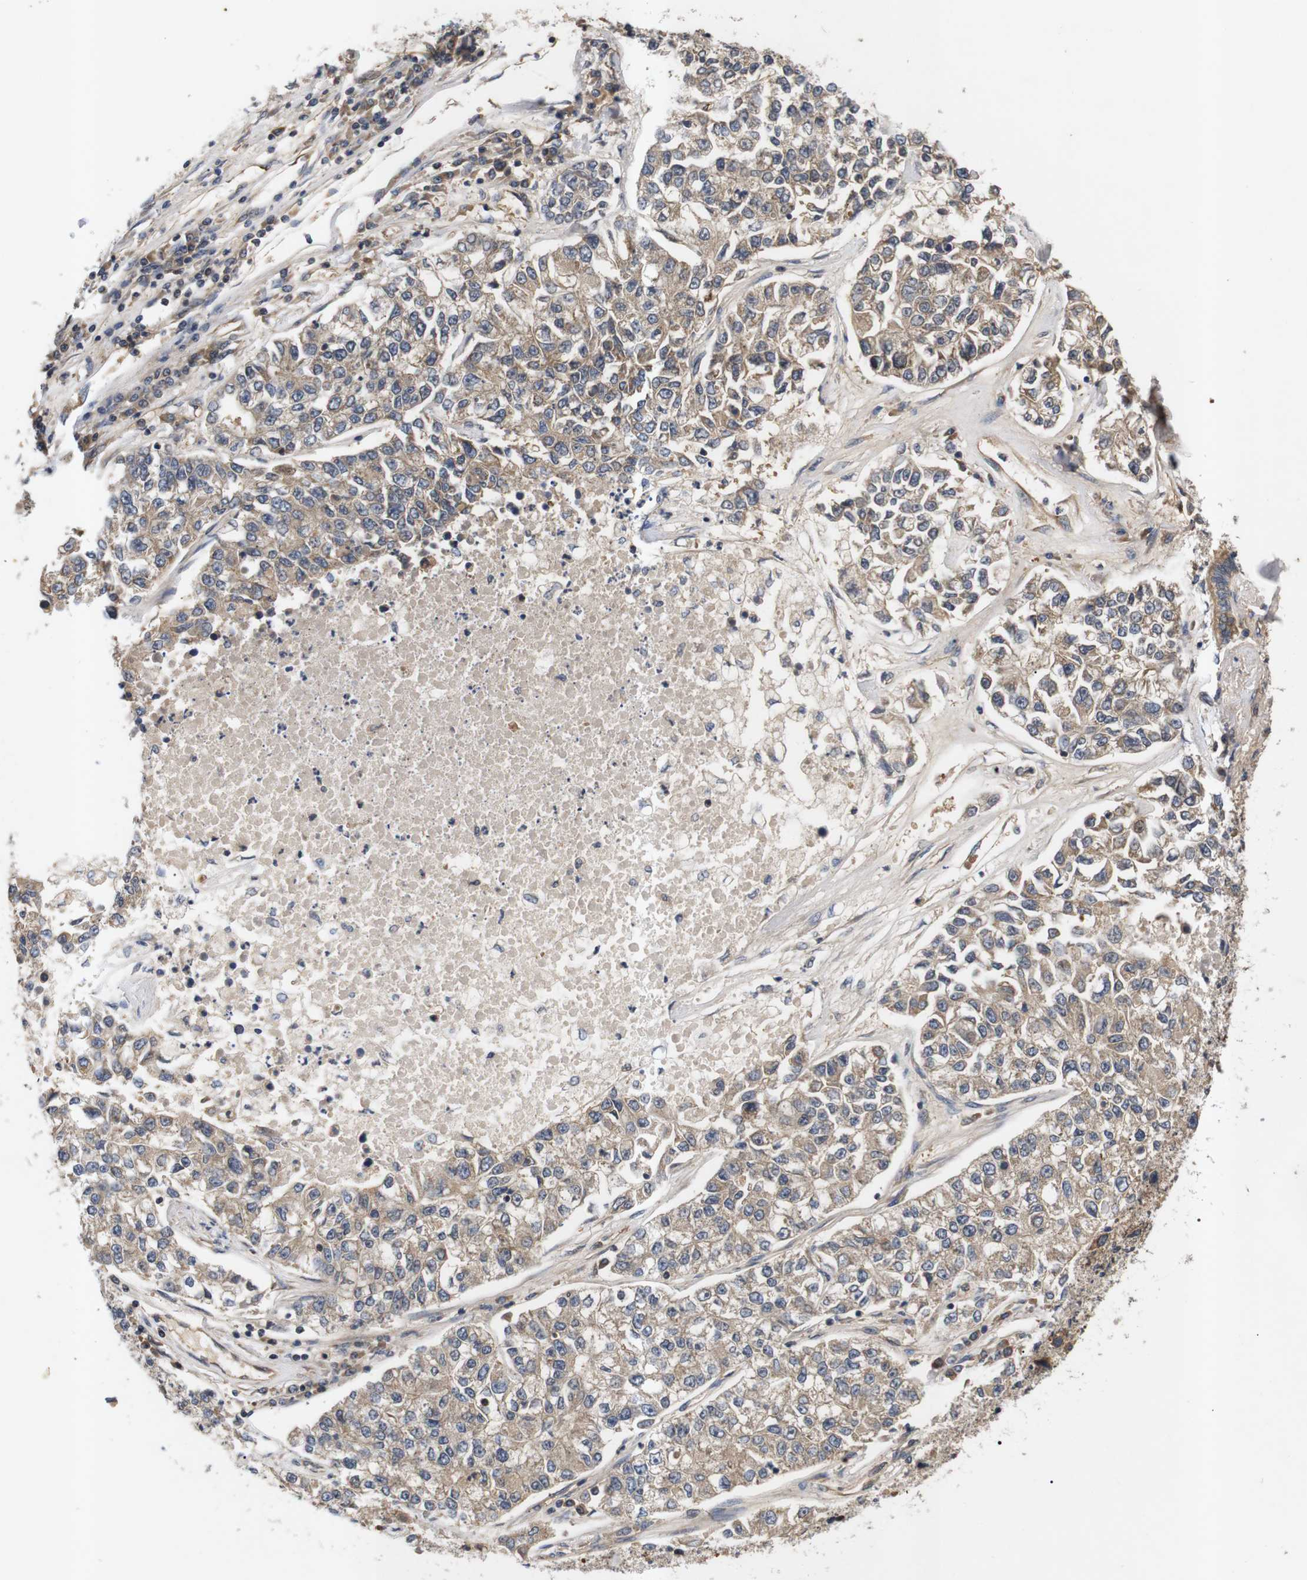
{"staining": {"intensity": "moderate", "quantity": ">75%", "location": "cytoplasmic/membranous"}, "tissue": "lung cancer", "cell_type": "Tumor cells", "image_type": "cancer", "snomed": [{"axis": "morphology", "description": "Adenocarcinoma, NOS"}, {"axis": "topography", "description": "Lung"}], "caption": "Protein expression analysis of human lung cancer (adenocarcinoma) reveals moderate cytoplasmic/membranous staining in approximately >75% of tumor cells.", "gene": "RIPK1", "patient": {"sex": "male", "age": 49}}